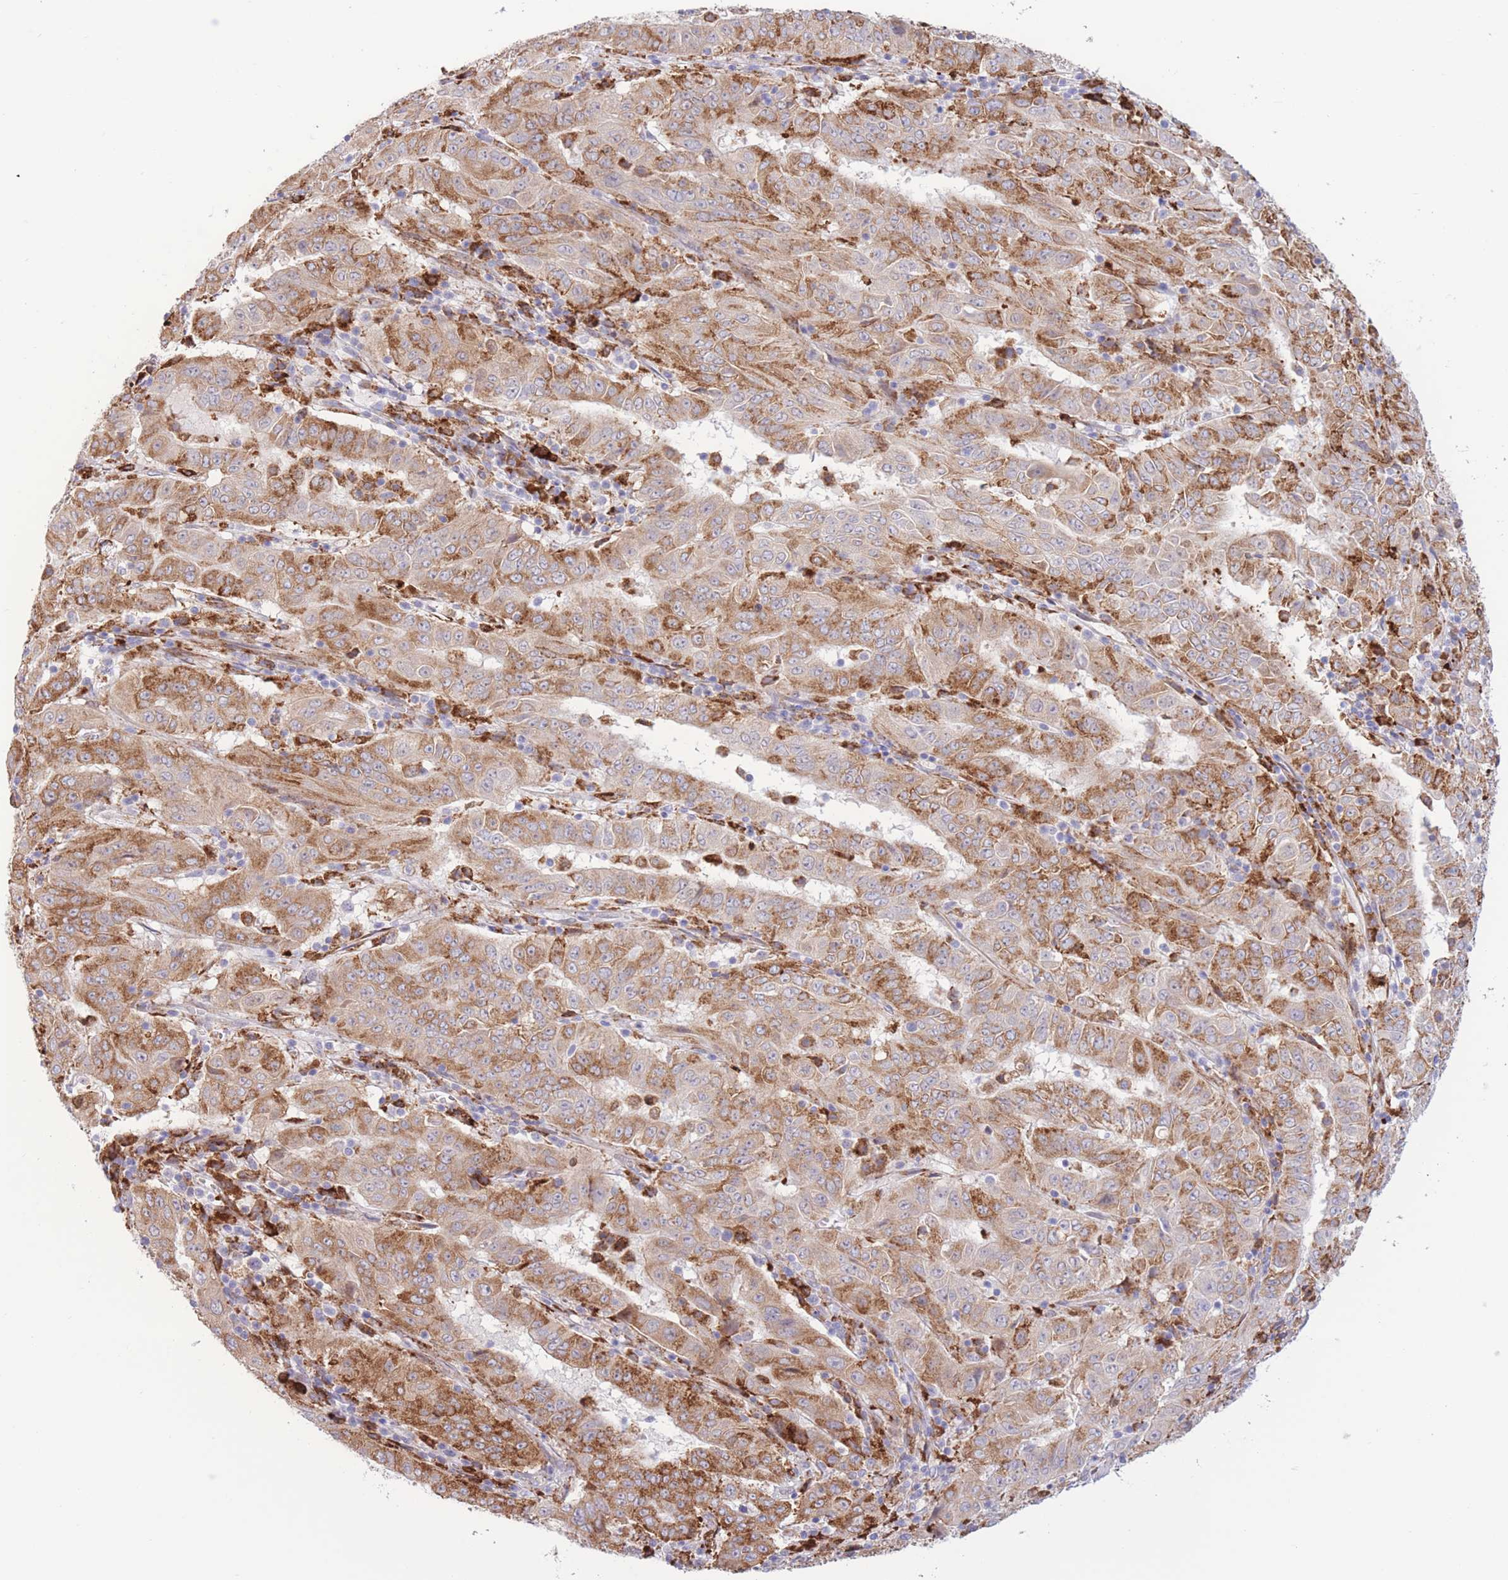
{"staining": {"intensity": "moderate", "quantity": ">75%", "location": "cytoplasmic/membranous"}, "tissue": "pancreatic cancer", "cell_type": "Tumor cells", "image_type": "cancer", "snomed": [{"axis": "morphology", "description": "Adenocarcinoma, NOS"}, {"axis": "topography", "description": "Pancreas"}], "caption": "A brown stain shows moderate cytoplasmic/membranous positivity of a protein in pancreatic cancer tumor cells. Immunohistochemistry stains the protein in brown and the nuclei are stained blue.", "gene": "MYDGF", "patient": {"sex": "male", "age": 63}}